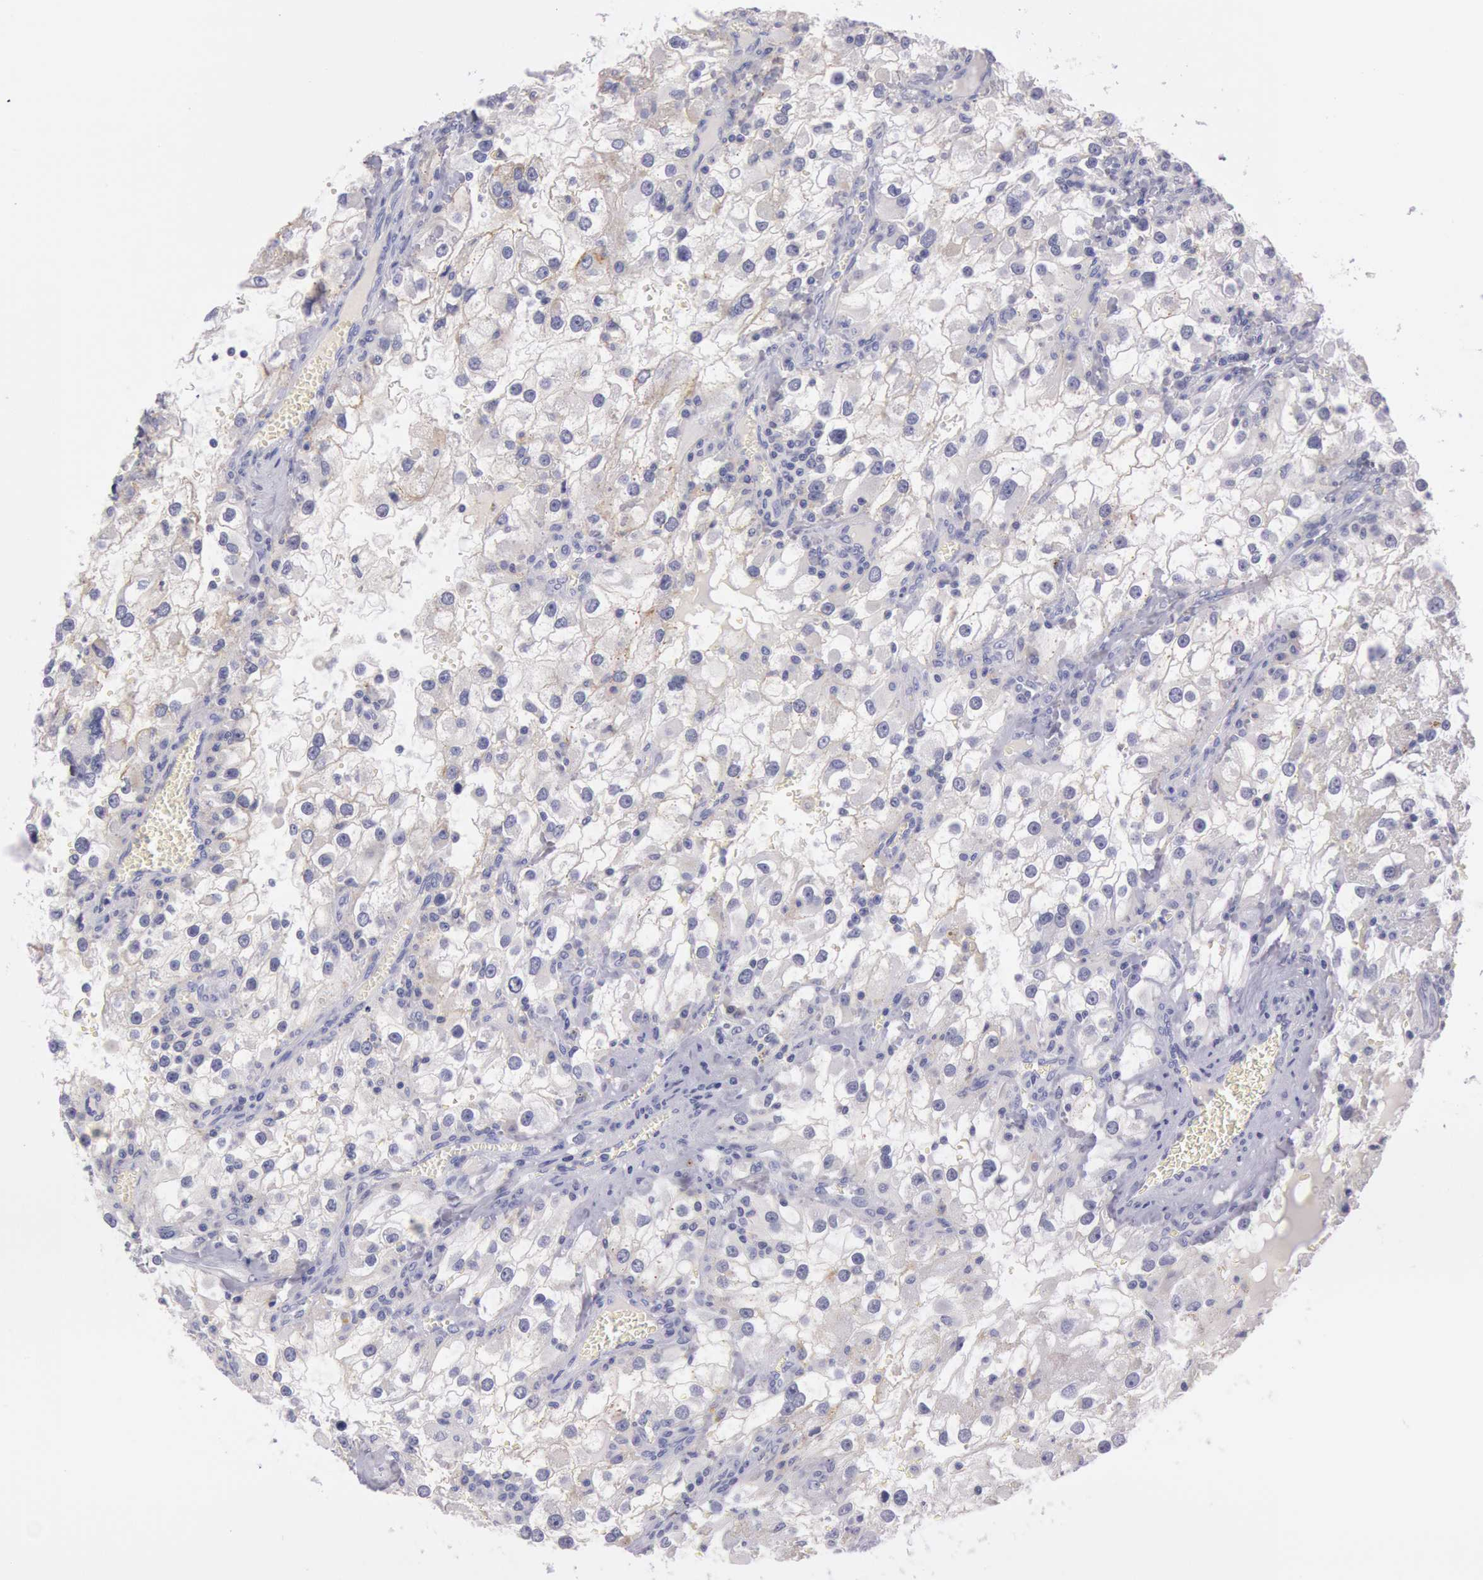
{"staining": {"intensity": "negative", "quantity": "none", "location": "none"}, "tissue": "renal cancer", "cell_type": "Tumor cells", "image_type": "cancer", "snomed": [{"axis": "morphology", "description": "Adenocarcinoma, NOS"}, {"axis": "topography", "description": "Kidney"}], "caption": "Tumor cells show no significant staining in adenocarcinoma (renal).", "gene": "EGFR", "patient": {"sex": "female", "age": 52}}